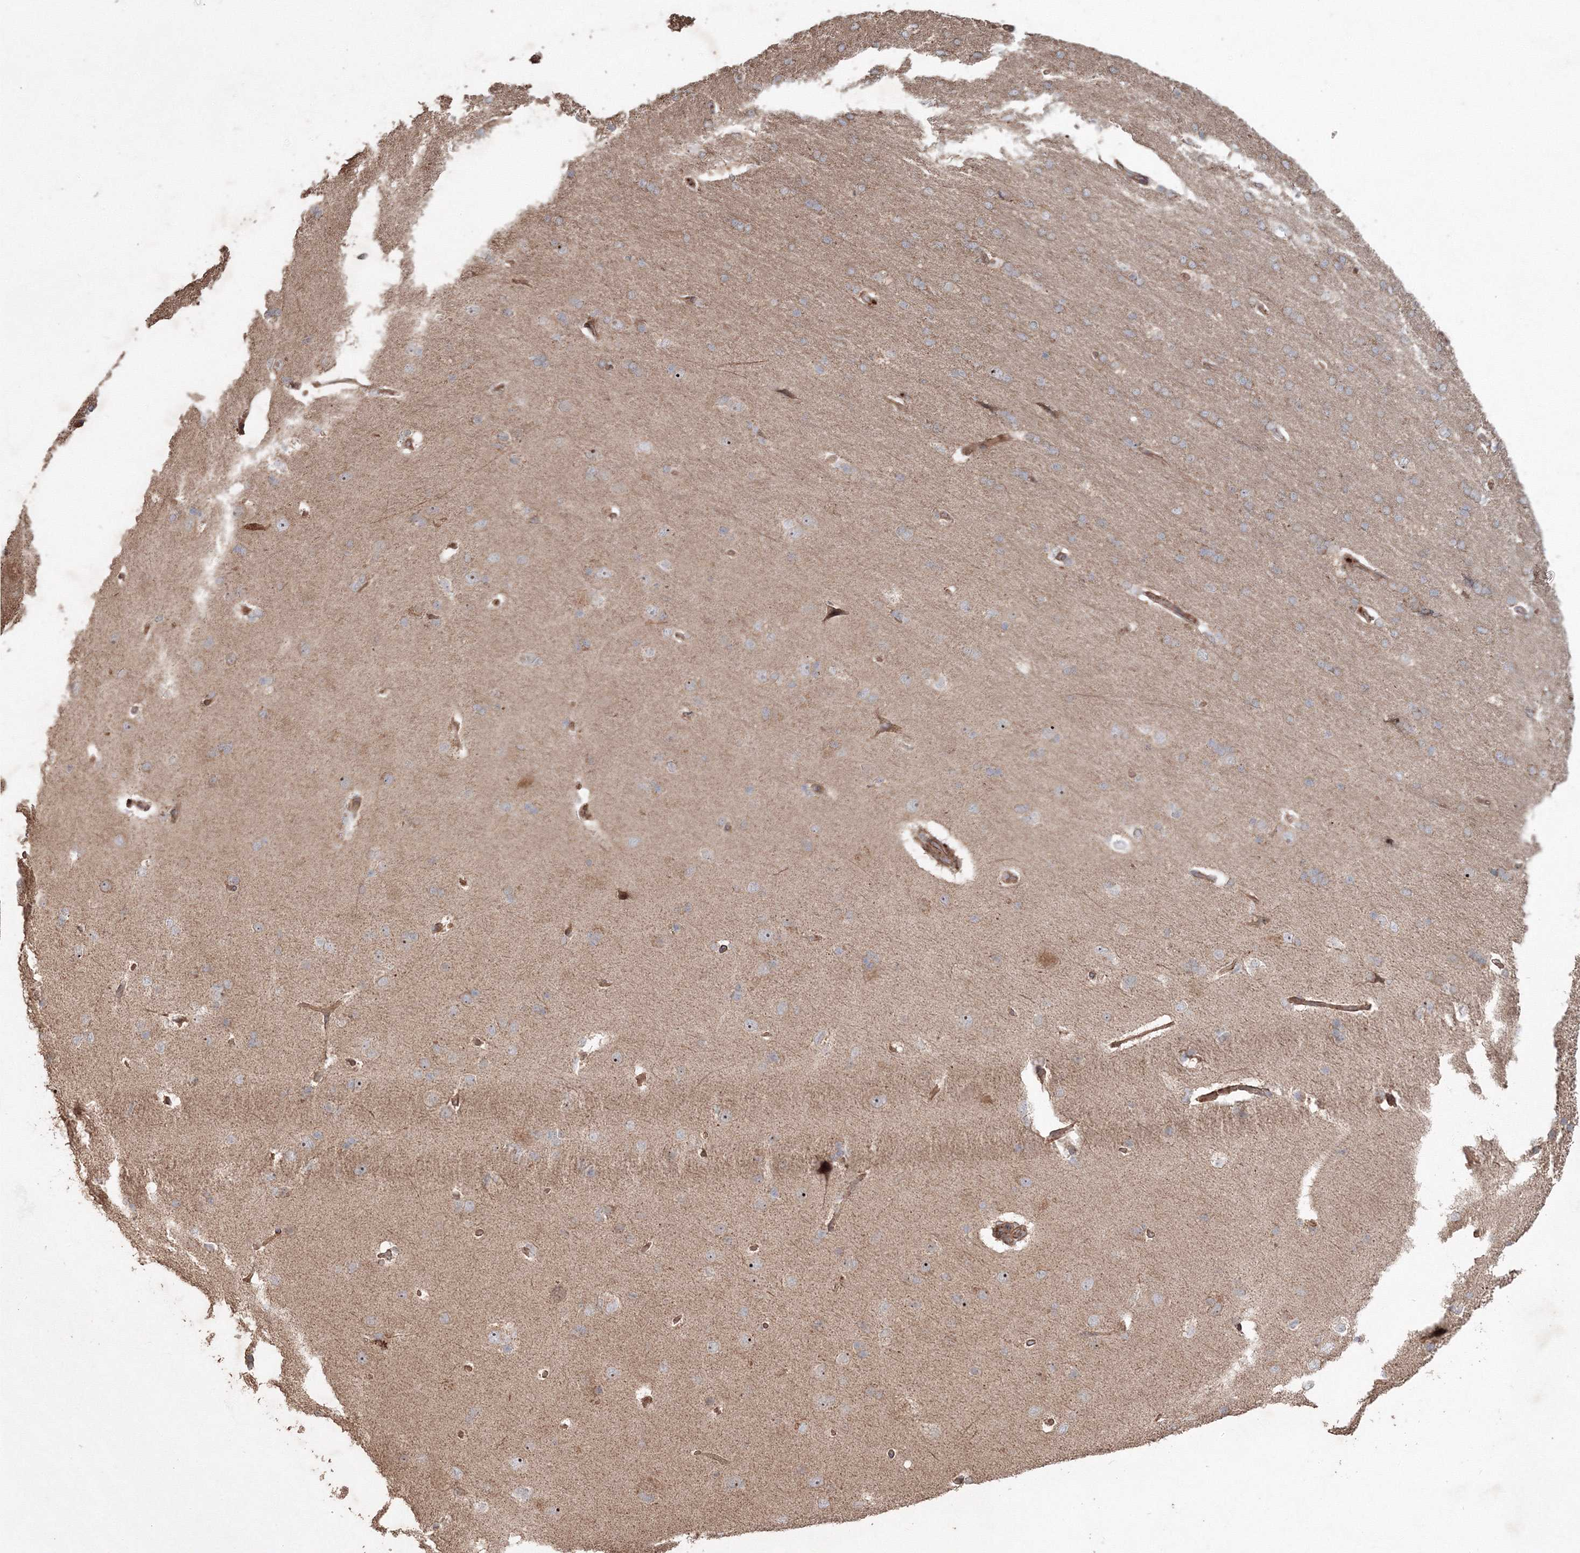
{"staining": {"intensity": "moderate", "quantity": ">75%", "location": "cytoplasmic/membranous"}, "tissue": "cerebral cortex", "cell_type": "Endothelial cells", "image_type": "normal", "snomed": [{"axis": "morphology", "description": "Normal tissue, NOS"}, {"axis": "topography", "description": "Cerebral cortex"}], "caption": "The histopathology image demonstrates immunohistochemical staining of unremarkable cerebral cortex. There is moderate cytoplasmic/membranous positivity is appreciated in approximately >75% of endothelial cells.", "gene": "ANAPC16", "patient": {"sex": "male", "age": 62}}